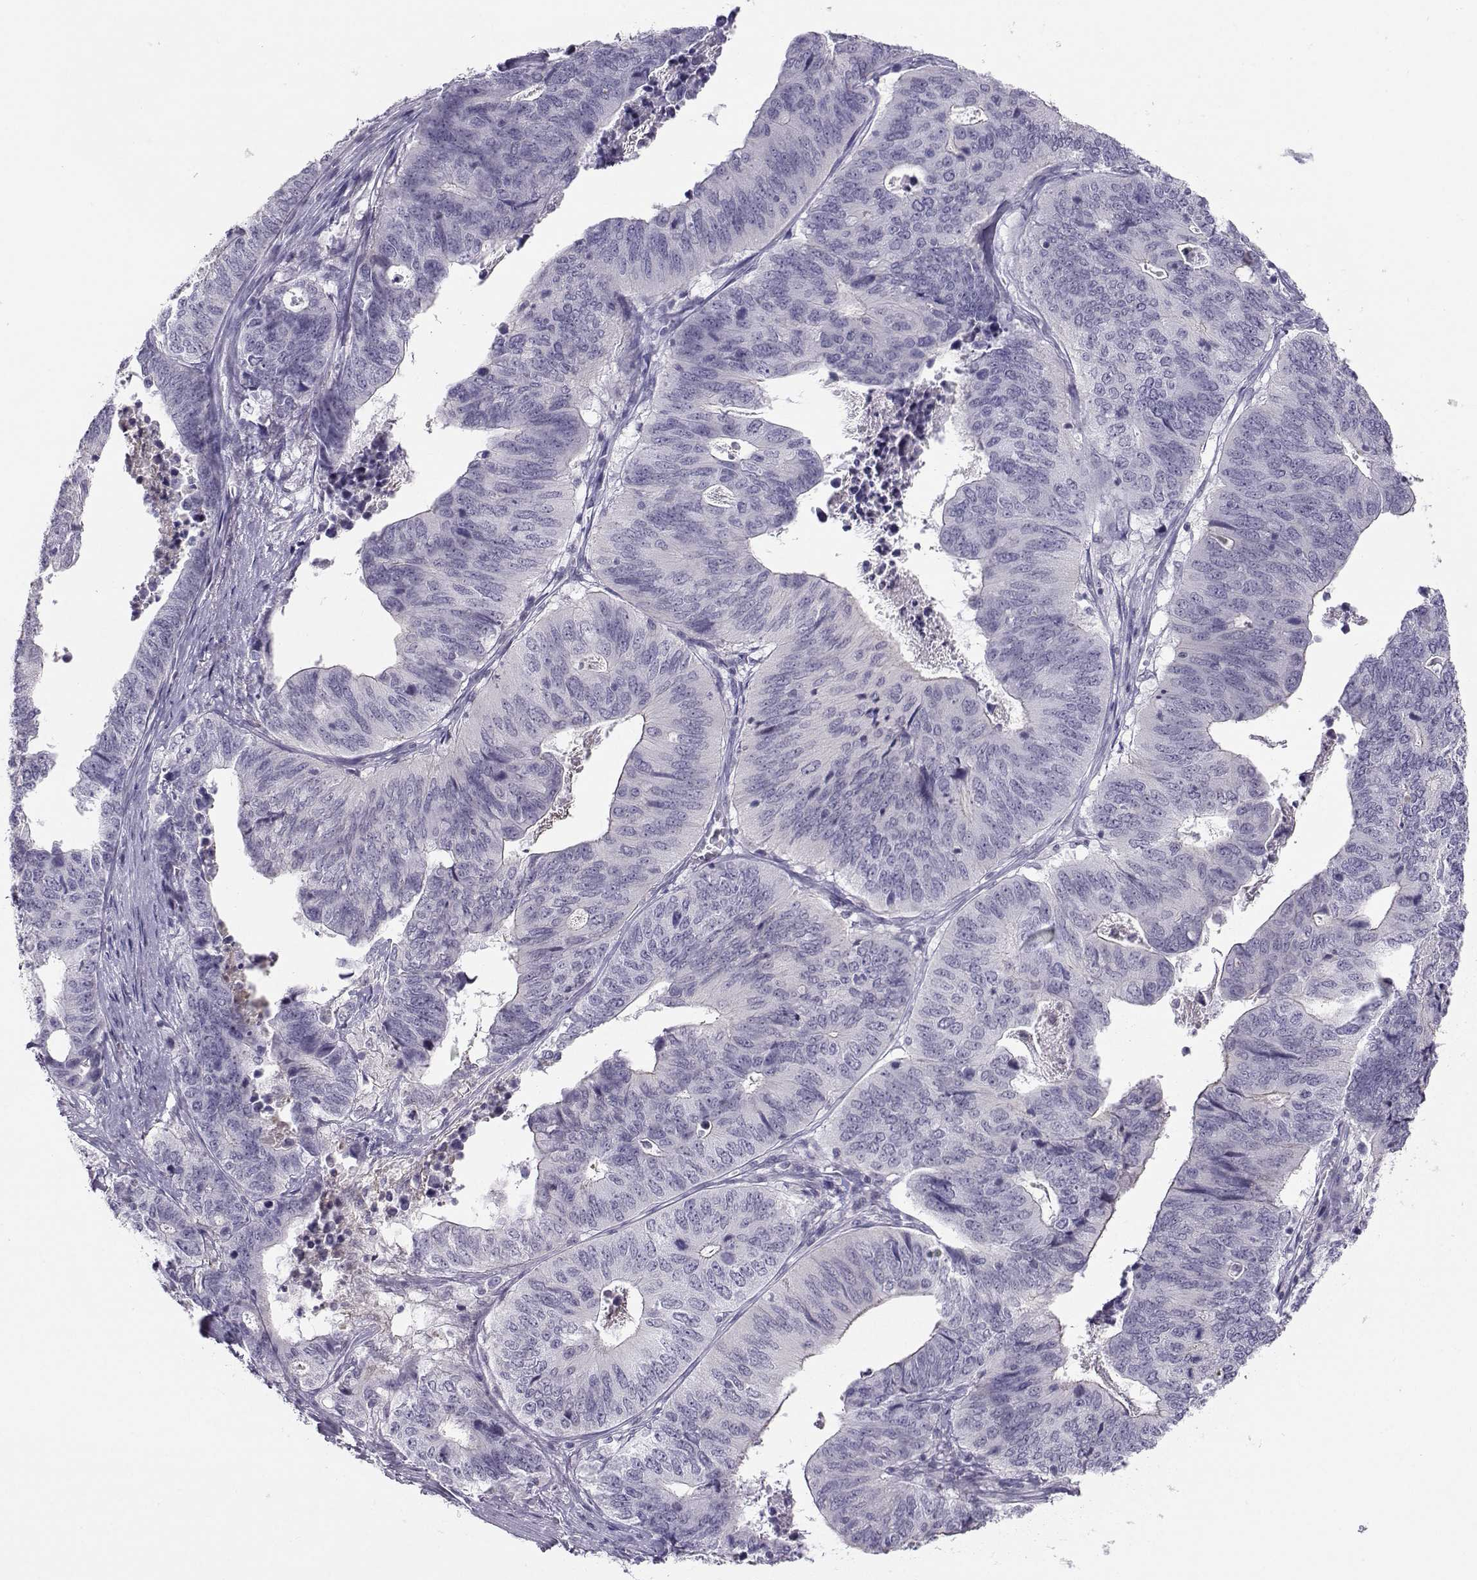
{"staining": {"intensity": "negative", "quantity": "none", "location": "none"}, "tissue": "stomach cancer", "cell_type": "Tumor cells", "image_type": "cancer", "snomed": [{"axis": "morphology", "description": "Adenocarcinoma, NOS"}, {"axis": "topography", "description": "Stomach, upper"}], "caption": "Immunohistochemical staining of human adenocarcinoma (stomach) demonstrates no significant positivity in tumor cells. The staining is performed using DAB brown chromogen with nuclei counter-stained in using hematoxylin.", "gene": "LHX1", "patient": {"sex": "female", "age": 67}}